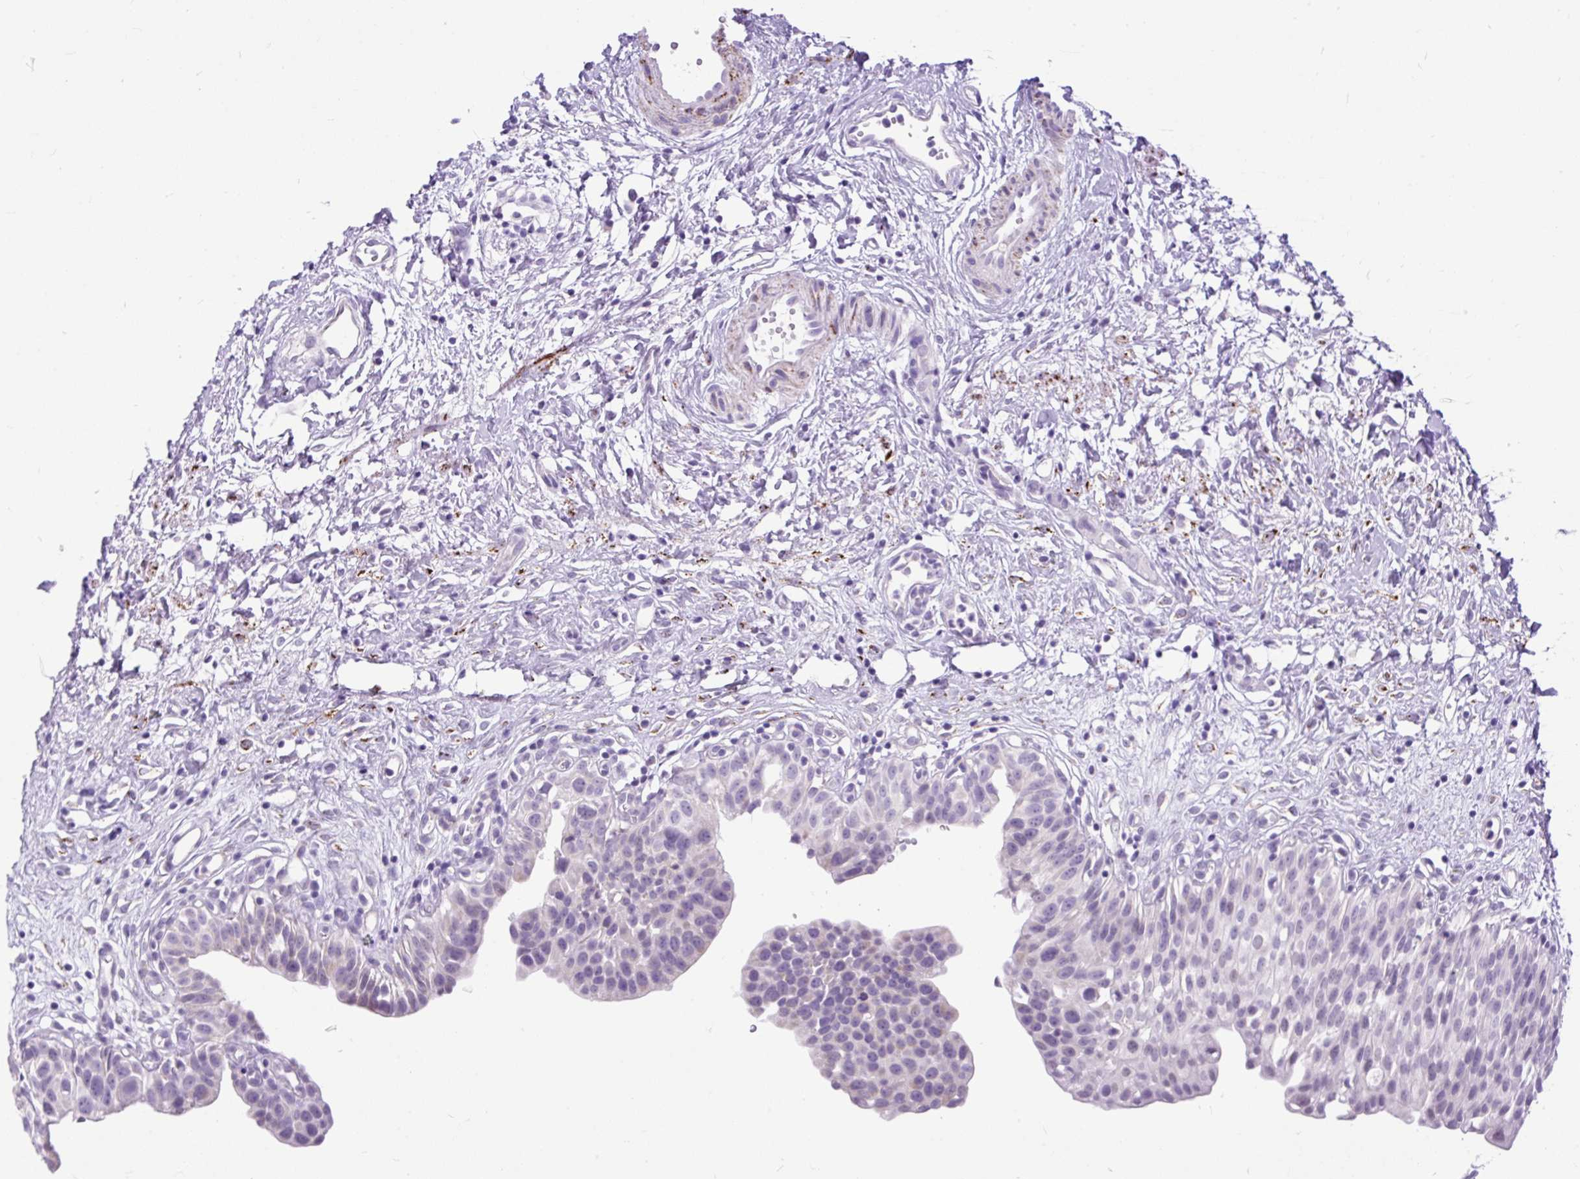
{"staining": {"intensity": "negative", "quantity": "none", "location": "none"}, "tissue": "urinary bladder", "cell_type": "Urothelial cells", "image_type": "normal", "snomed": [{"axis": "morphology", "description": "Normal tissue, NOS"}, {"axis": "topography", "description": "Urinary bladder"}], "caption": "An immunohistochemistry (IHC) histopathology image of benign urinary bladder is shown. There is no staining in urothelial cells of urinary bladder.", "gene": "ZNF256", "patient": {"sex": "male", "age": 51}}